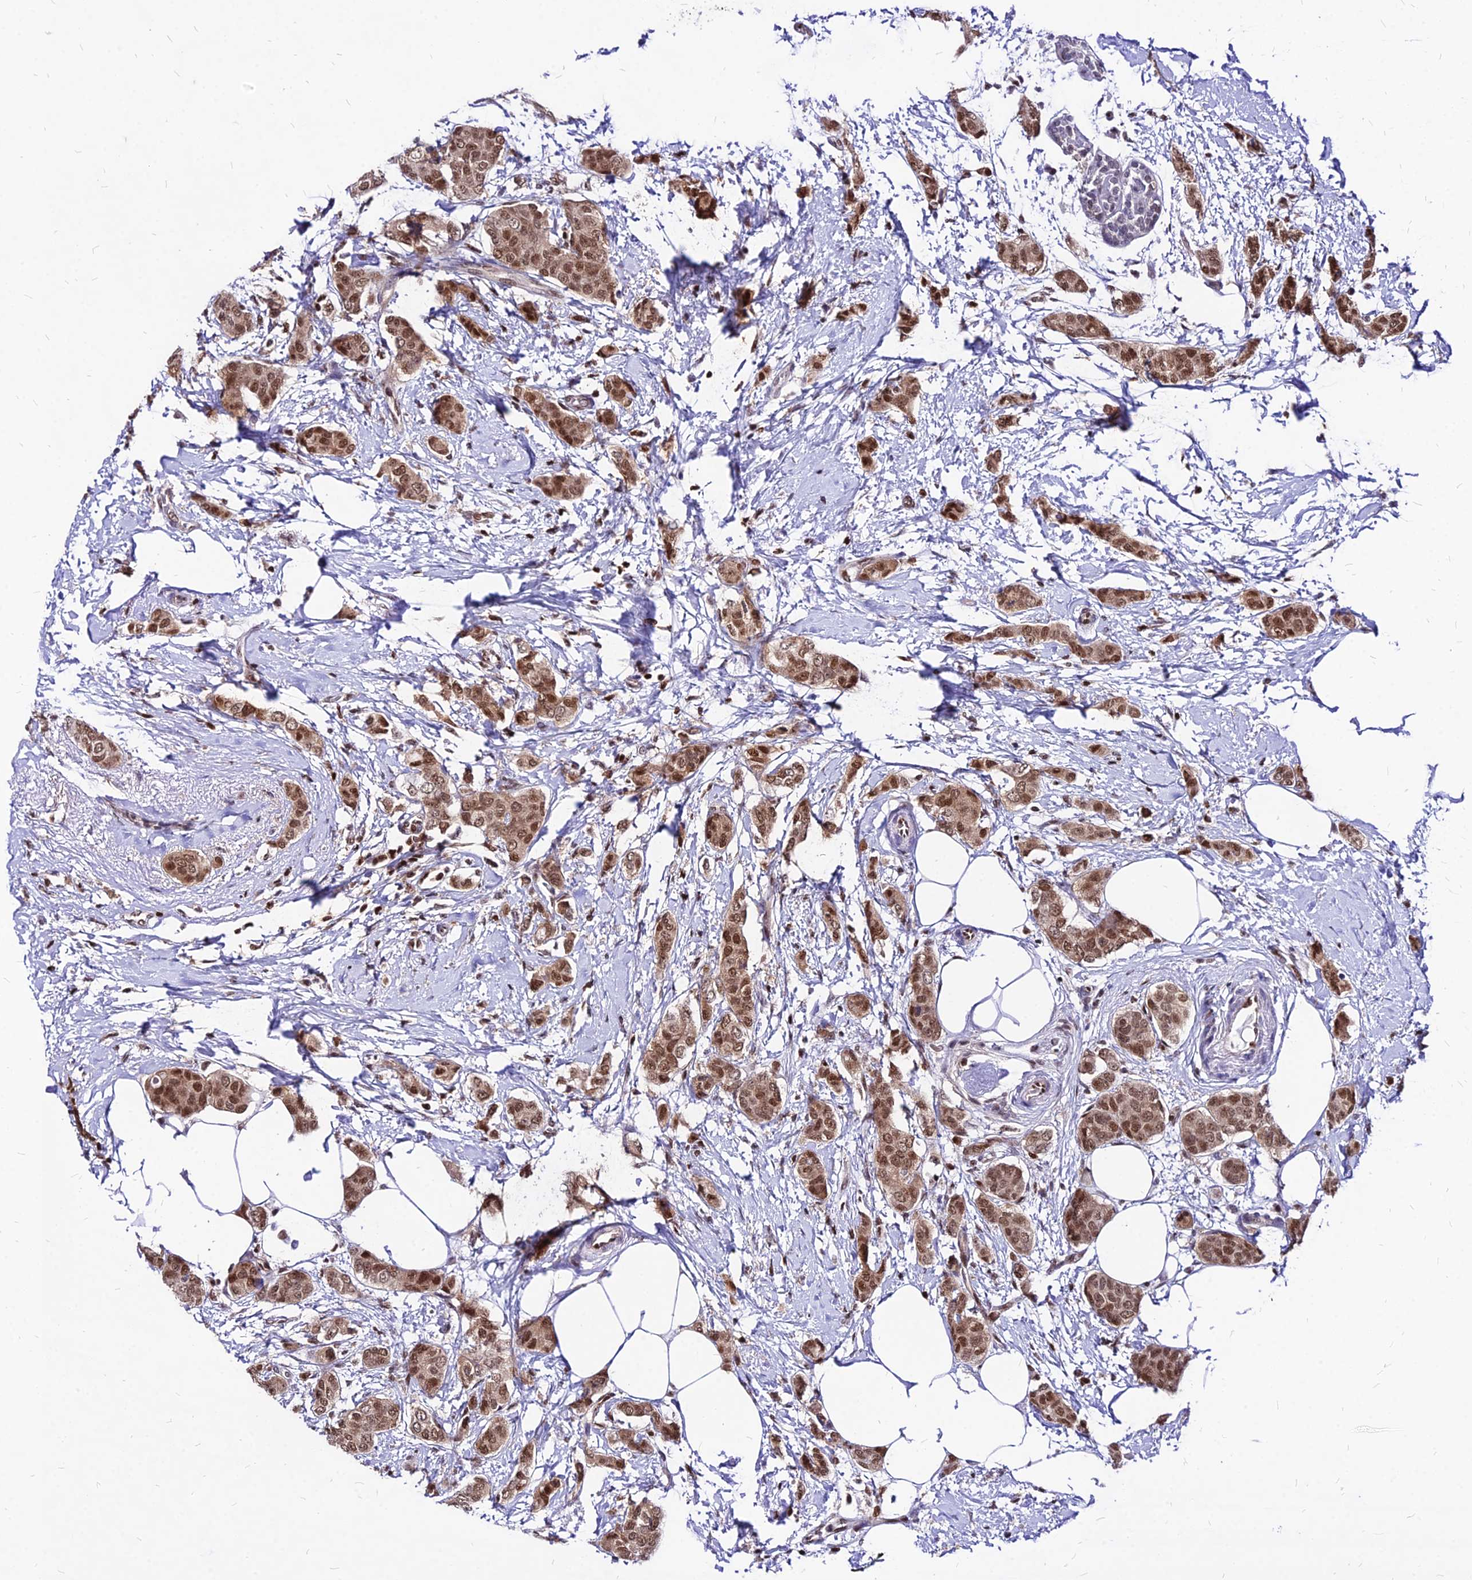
{"staining": {"intensity": "moderate", "quantity": ">75%", "location": "nuclear"}, "tissue": "breast cancer", "cell_type": "Tumor cells", "image_type": "cancer", "snomed": [{"axis": "morphology", "description": "Duct carcinoma"}, {"axis": "topography", "description": "Breast"}], "caption": "A high-resolution histopathology image shows IHC staining of breast cancer (invasive ductal carcinoma), which demonstrates moderate nuclear staining in about >75% of tumor cells.", "gene": "PAXX", "patient": {"sex": "female", "age": 72}}